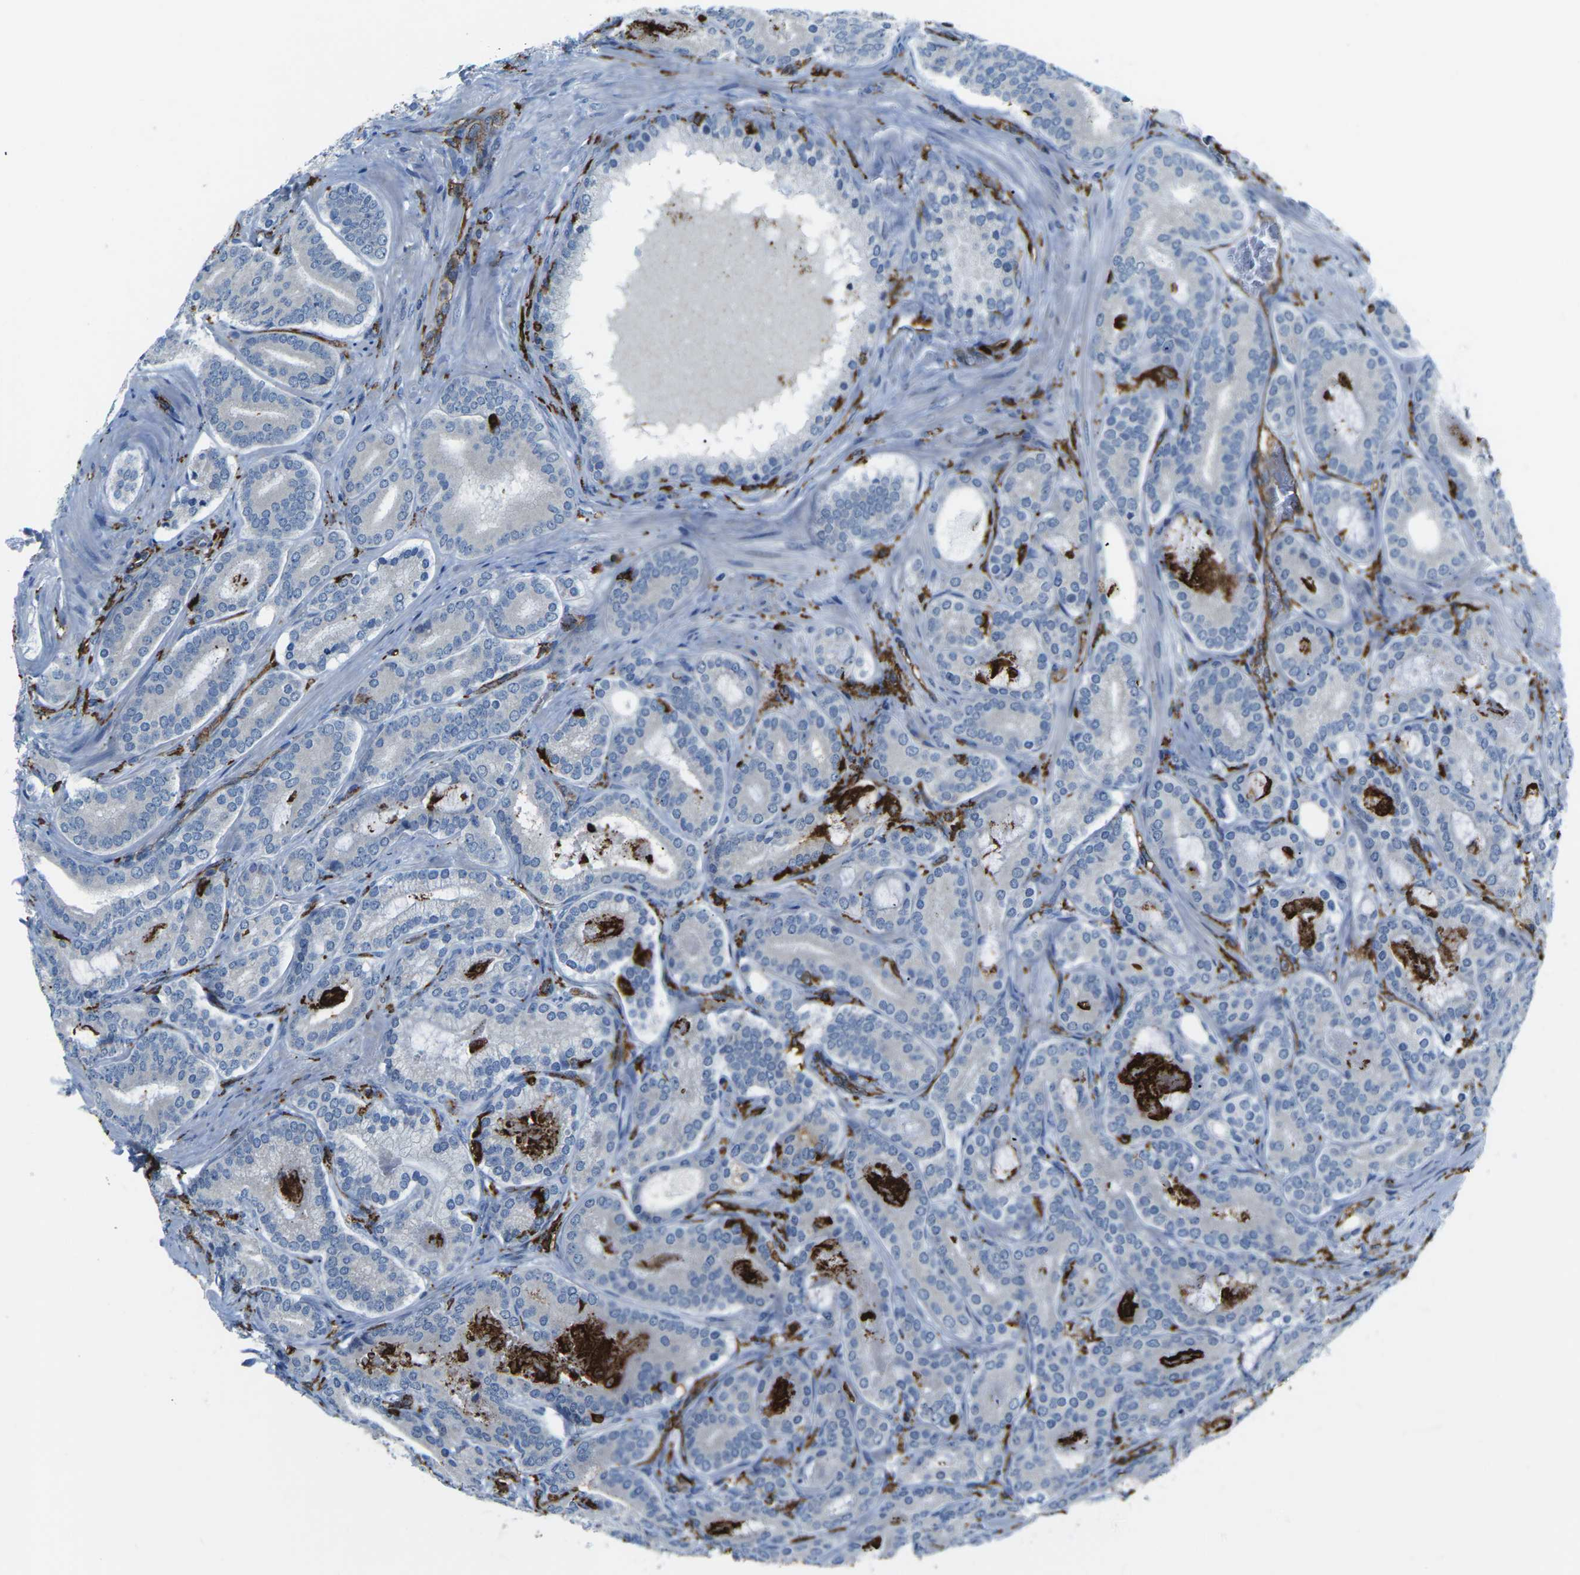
{"staining": {"intensity": "negative", "quantity": "none", "location": "none"}, "tissue": "prostate cancer", "cell_type": "Tumor cells", "image_type": "cancer", "snomed": [{"axis": "morphology", "description": "Adenocarcinoma, High grade"}, {"axis": "topography", "description": "Prostate"}], "caption": "Immunohistochemistry micrograph of high-grade adenocarcinoma (prostate) stained for a protein (brown), which shows no positivity in tumor cells.", "gene": "PTPN1", "patient": {"sex": "male", "age": 60}}